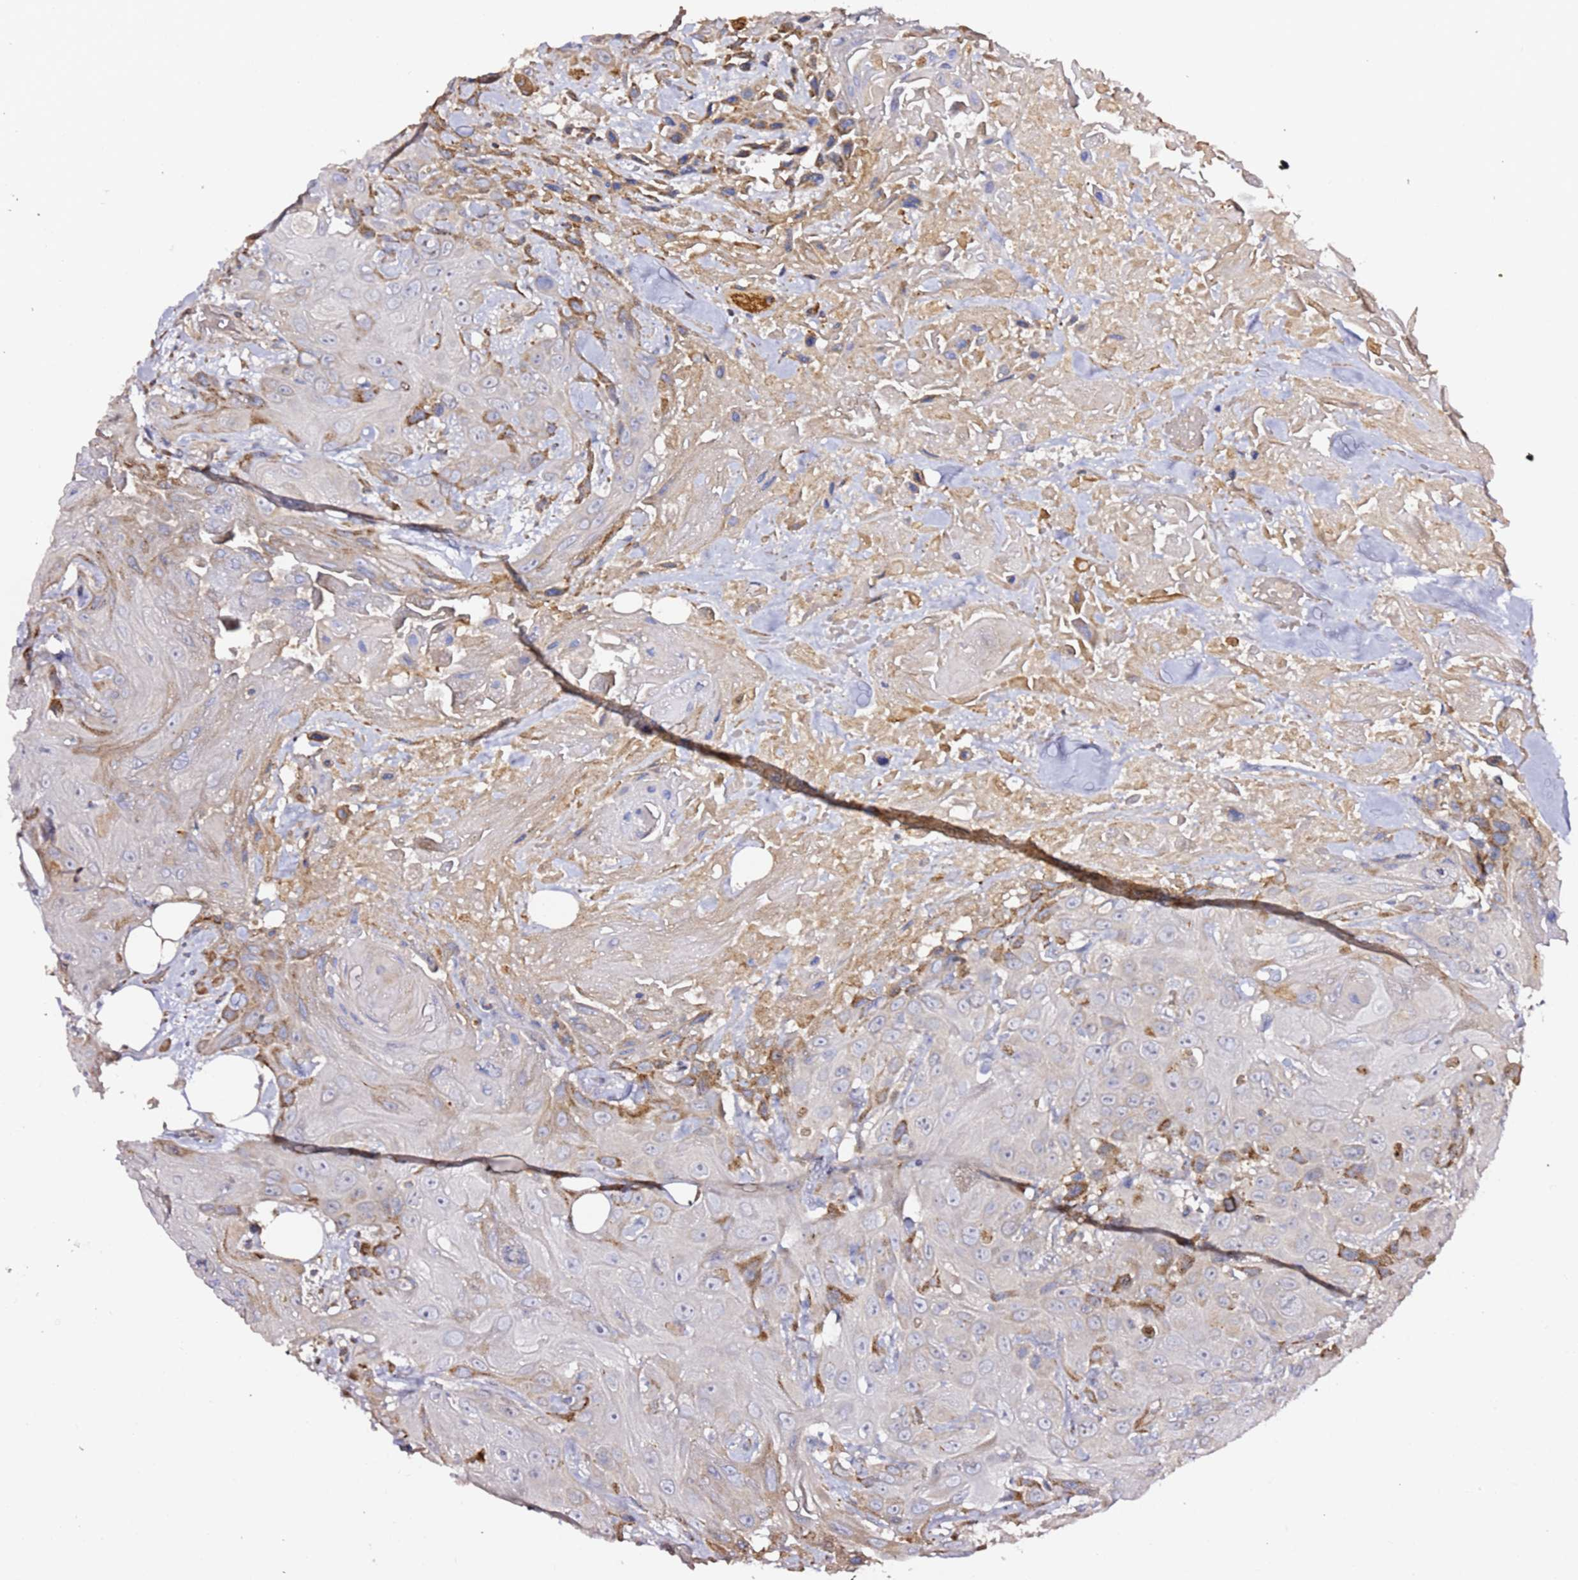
{"staining": {"intensity": "moderate", "quantity": "<25%", "location": "cytoplasmic/membranous"}, "tissue": "head and neck cancer", "cell_type": "Tumor cells", "image_type": "cancer", "snomed": [{"axis": "morphology", "description": "Squamous cell carcinoma, NOS"}, {"axis": "topography", "description": "Head-Neck"}], "caption": "Brown immunohistochemical staining in head and neck squamous cell carcinoma displays moderate cytoplasmic/membranous positivity in approximately <25% of tumor cells. (Stains: DAB (3,3'-diaminobenzidine) in brown, nuclei in blue, Microscopy: brightfield microscopy at high magnification).", "gene": "HSD17B7", "patient": {"sex": "male", "age": 81}}